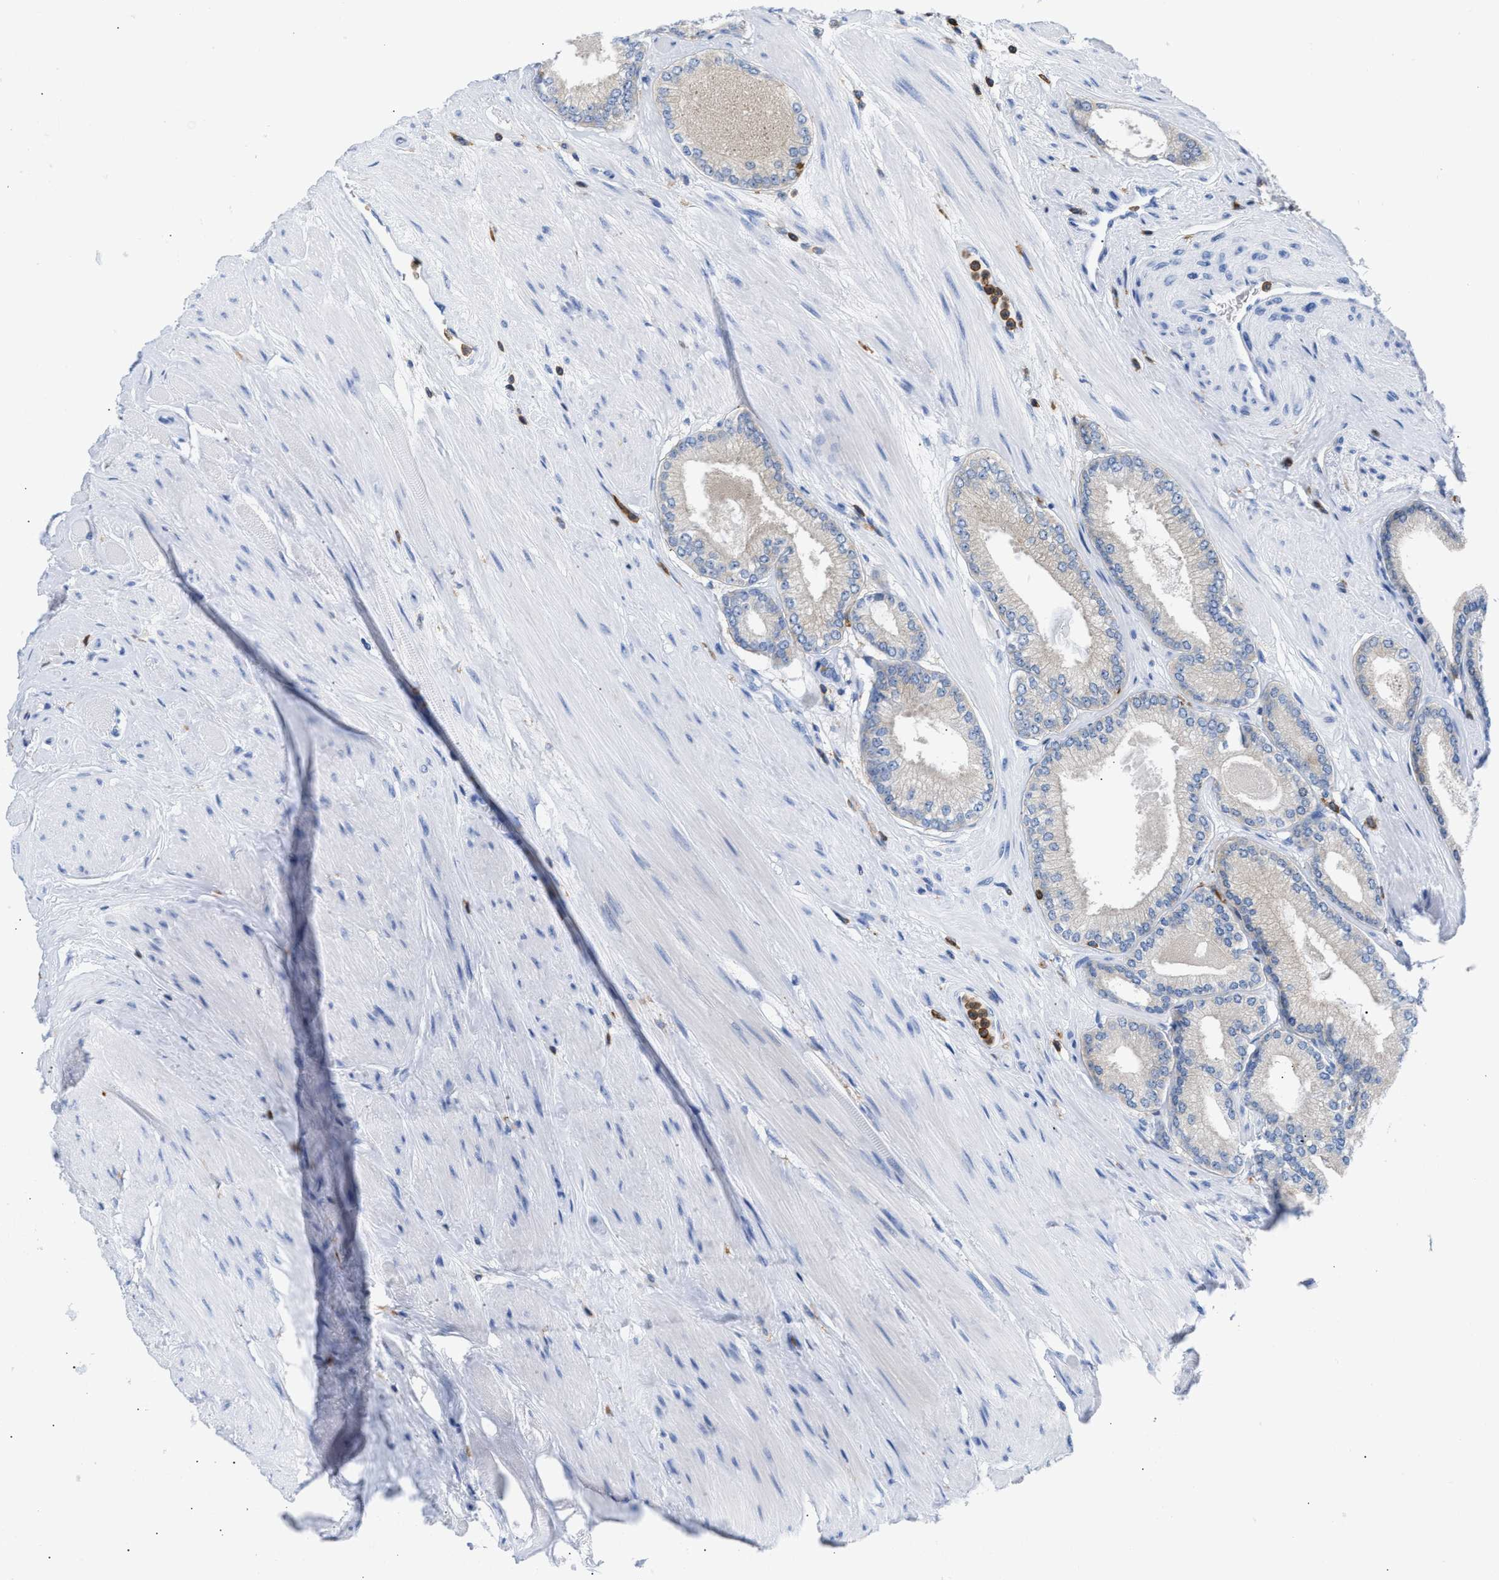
{"staining": {"intensity": "negative", "quantity": "none", "location": "none"}, "tissue": "prostate cancer", "cell_type": "Tumor cells", "image_type": "cancer", "snomed": [{"axis": "morphology", "description": "Adenocarcinoma, High grade"}, {"axis": "topography", "description": "Prostate"}], "caption": "Prostate cancer (adenocarcinoma (high-grade)) was stained to show a protein in brown. There is no significant staining in tumor cells.", "gene": "LCP1", "patient": {"sex": "male", "age": 61}}